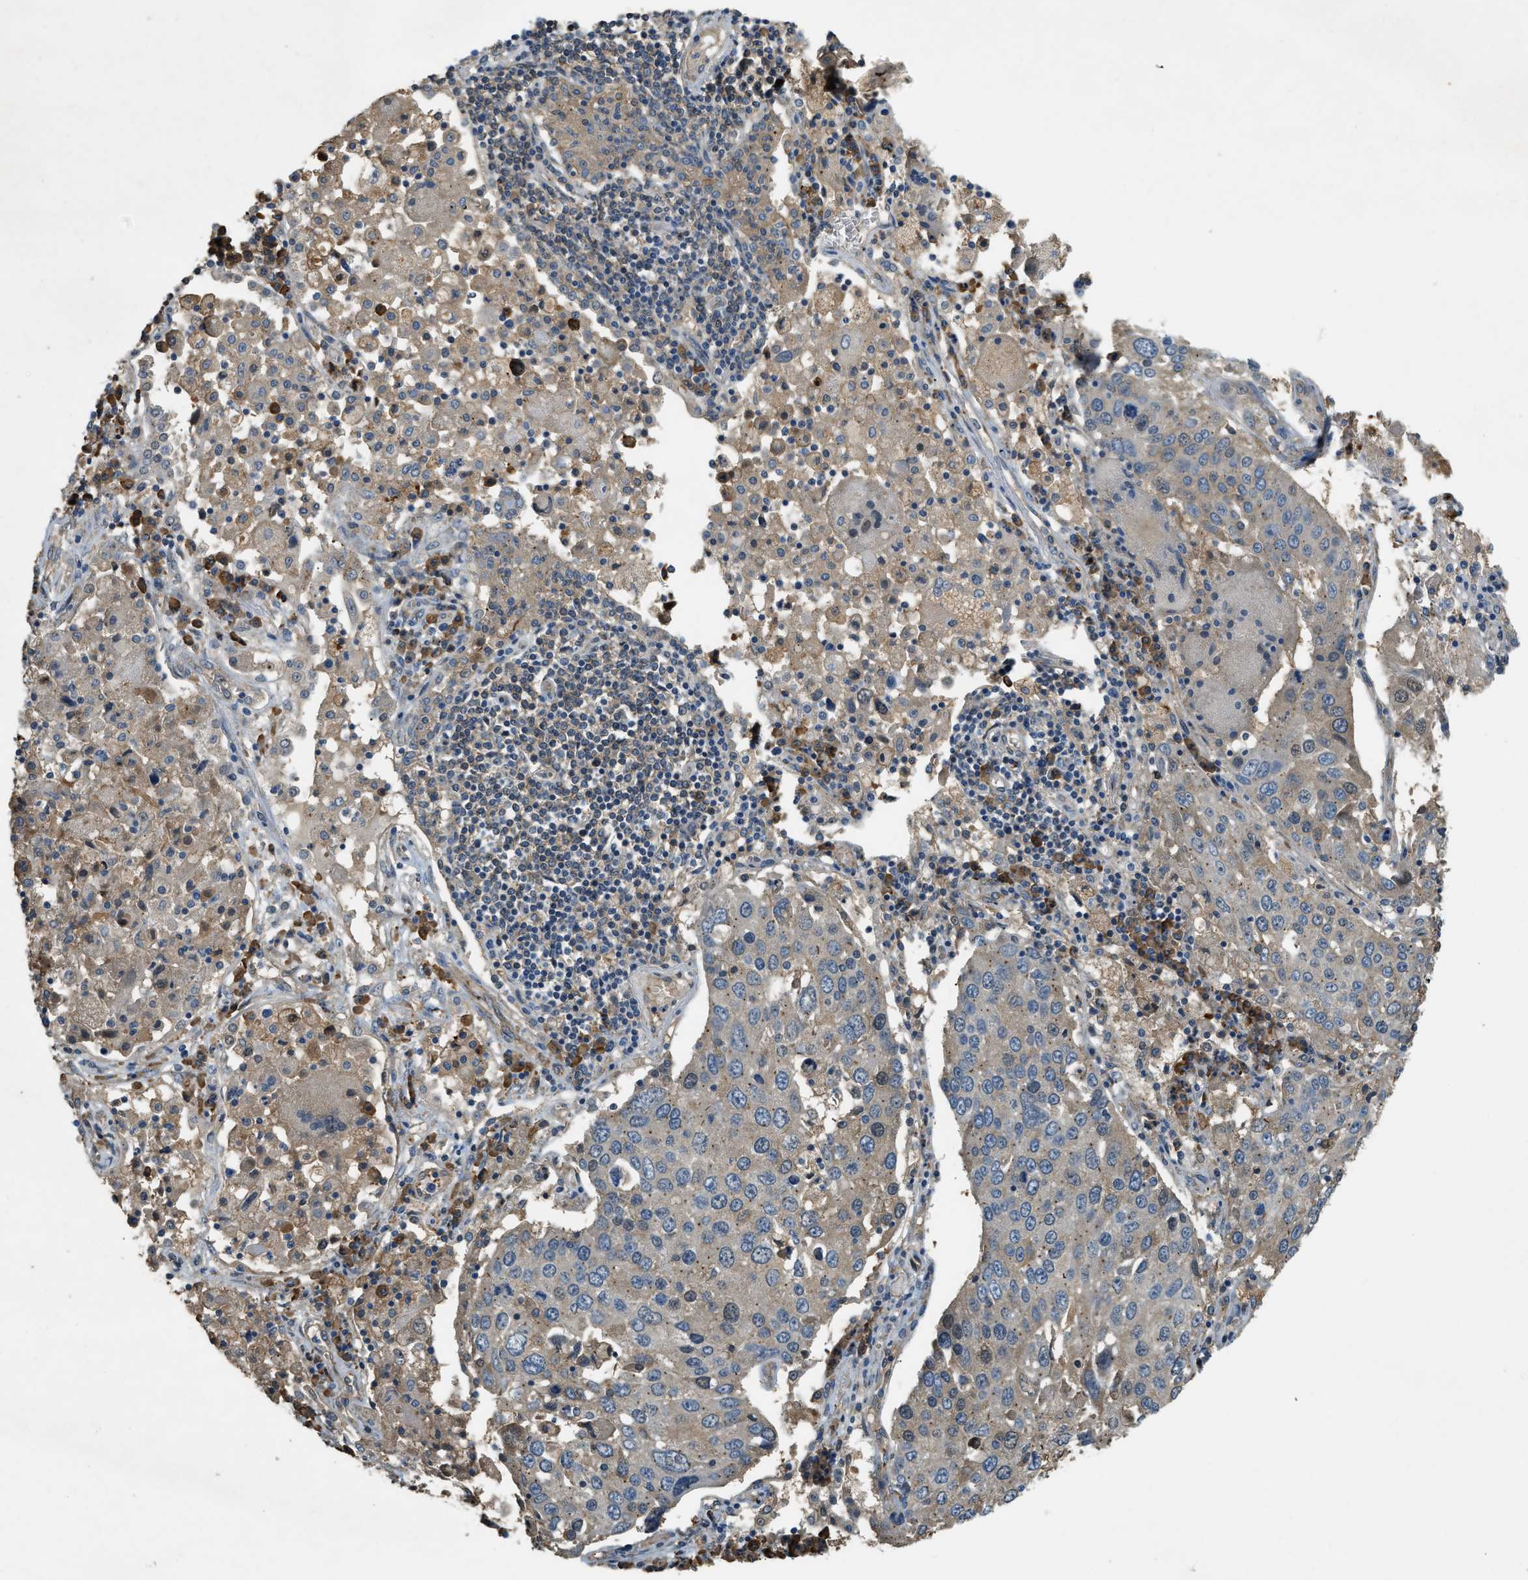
{"staining": {"intensity": "weak", "quantity": "<25%", "location": "cytoplasmic/membranous"}, "tissue": "lung cancer", "cell_type": "Tumor cells", "image_type": "cancer", "snomed": [{"axis": "morphology", "description": "Squamous cell carcinoma, NOS"}, {"axis": "topography", "description": "Lung"}], "caption": "Lung cancer was stained to show a protein in brown. There is no significant positivity in tumor cells.", "gene": "CFLAR", "patient": {"sex": "male", "age": 65}}